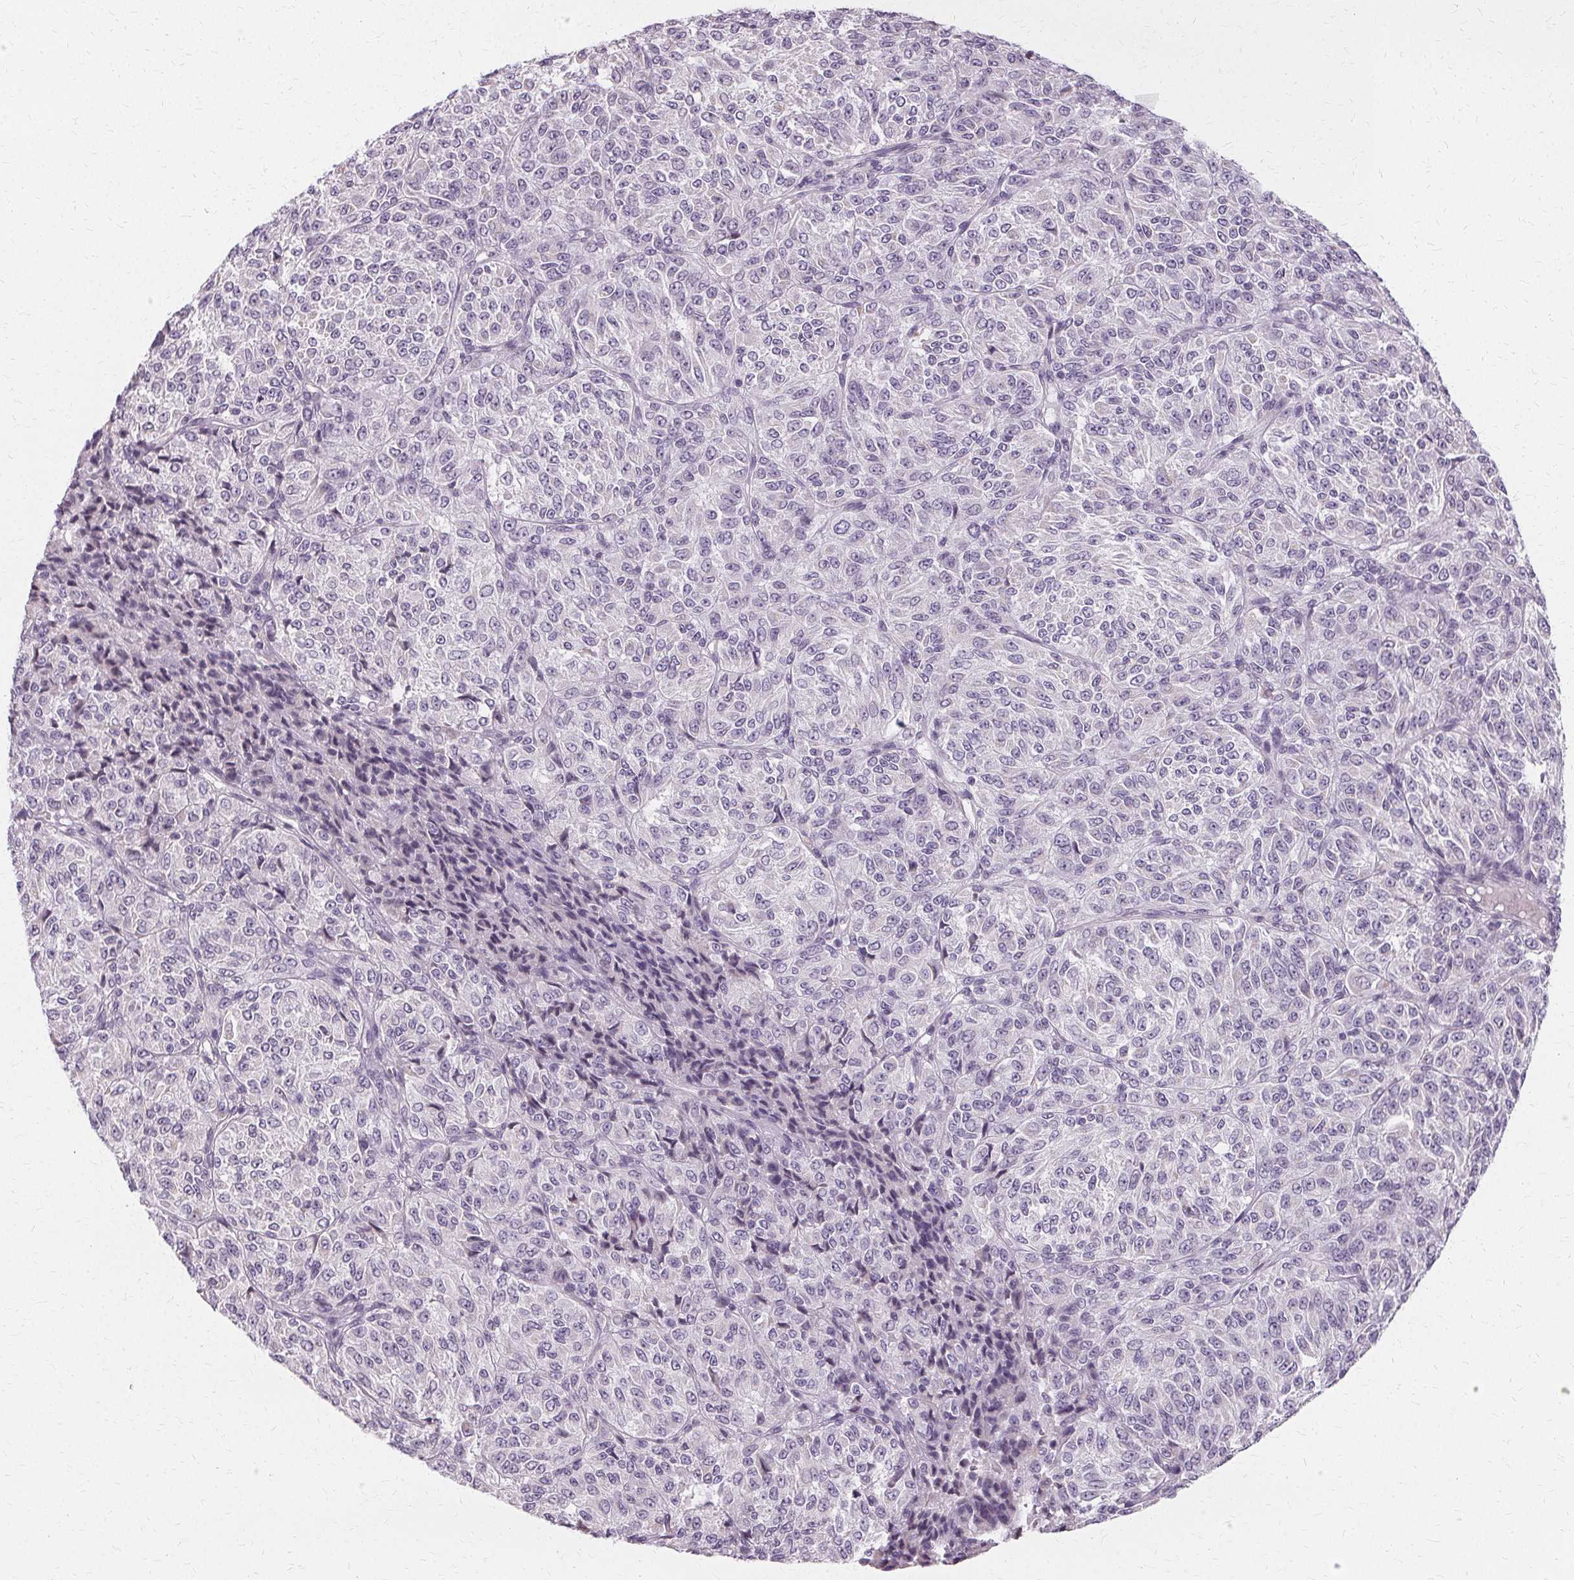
{"staining": {"intensity": "negative", "quantity": "none", "location": "none"}, "tissue": "melanoma", "cell_type": "Tumor cells", "image_type": "cancer", "snomed": [{"axis": "morphology", "description": "Malignant melanoma, Metastatic site"}, {"axis": "topography", "description": "Brain"}], "caption": "Immunohistochemical staining of human malignant melanoma (metastatic site) exhibits no significant staining in tumor cells. (DAB immunohistochemistry (IHC) visualized using brightfield microscopy, high magnification).", "gene": "FCRL3", "patient": {"sex": "female", "age": 56}}